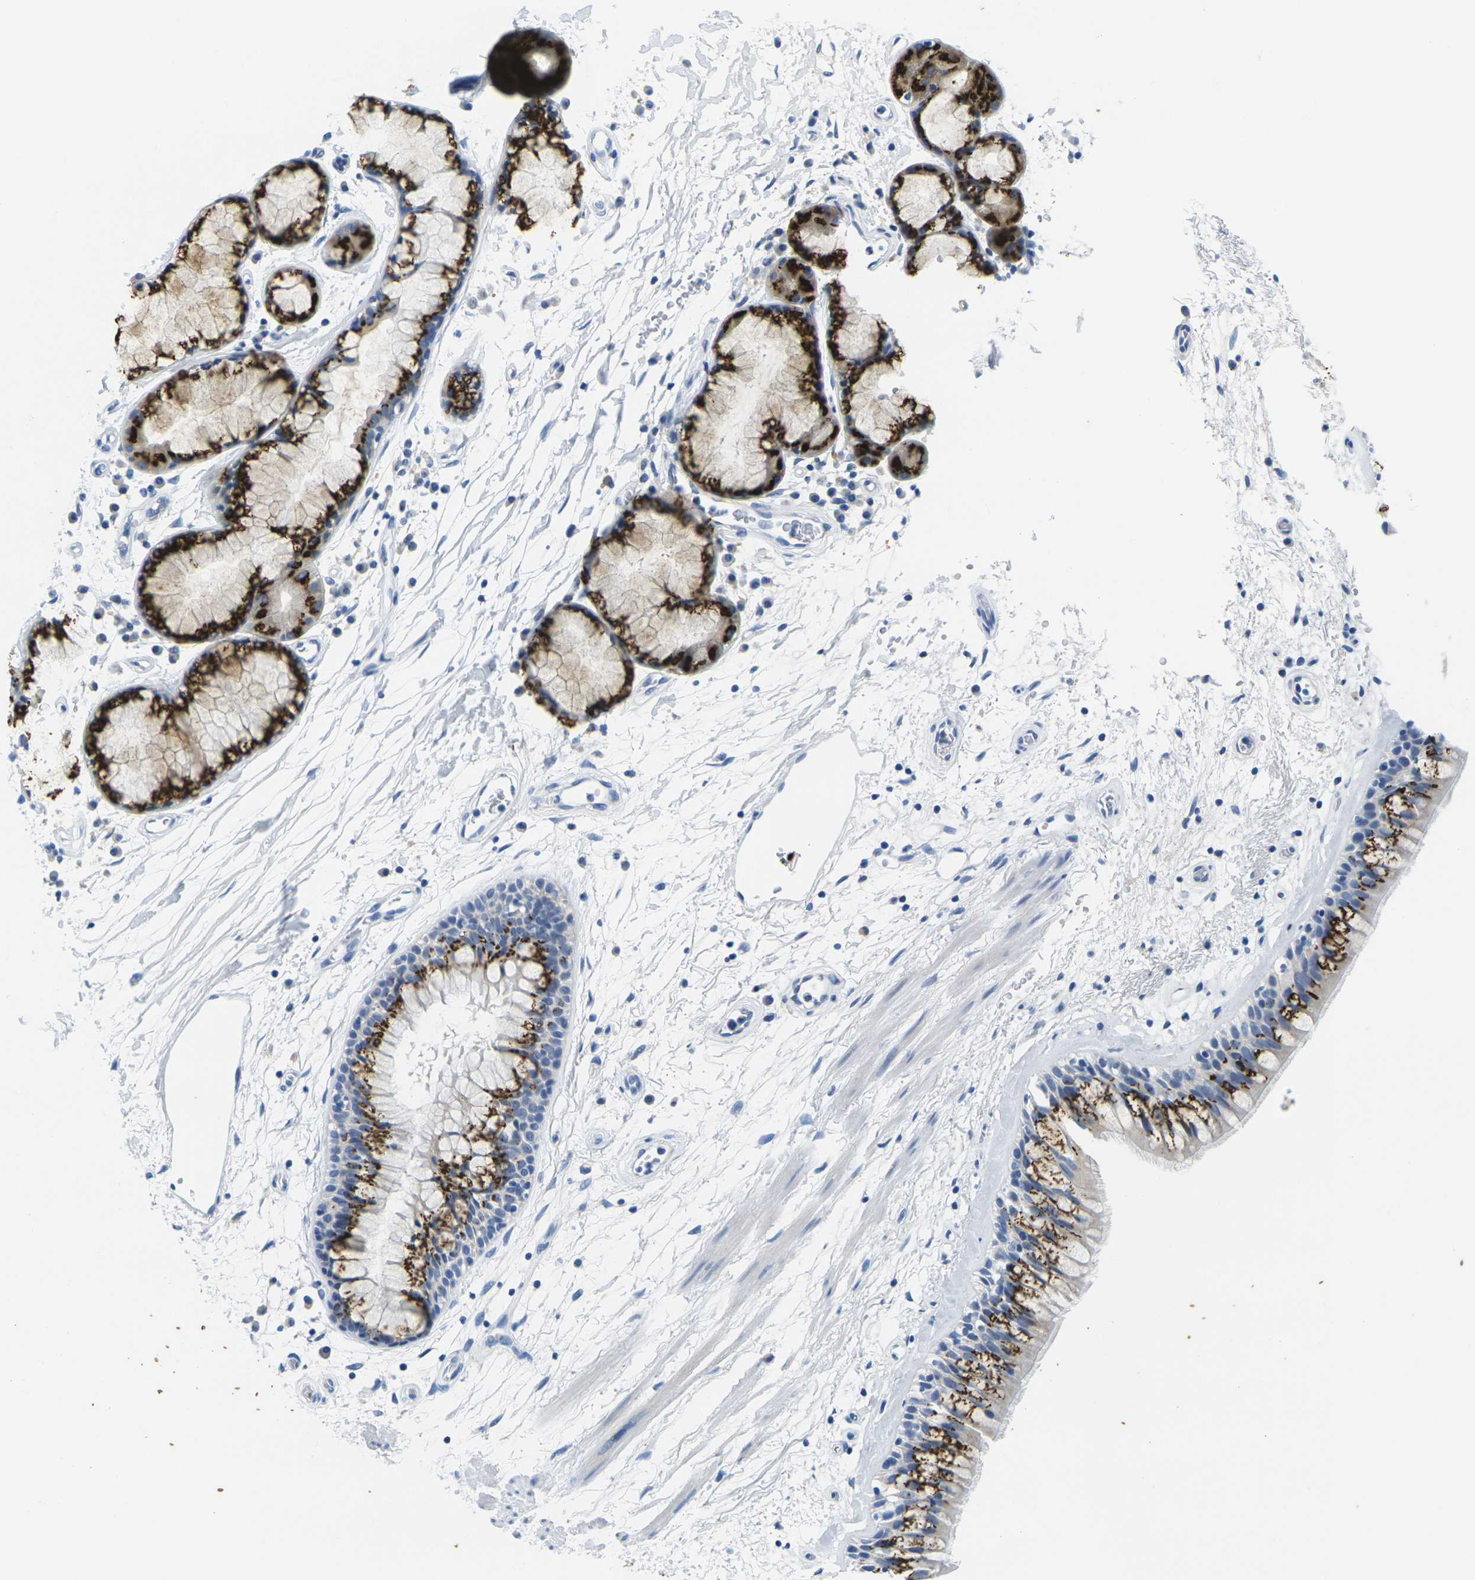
{"staining": {"intensity": "strong", "quantity": ">75%", "location": "cytoplasmic/membranous"}, "tissue": "bronchus", "cell_type": "Respiratory epithelial cells", "image_type": "normal", "snomed": [{"axis": "morphology", "description": "Normal tissue, NOS"}, {"axis": "morphology", "description": "Adenocarcinoma, NOS"}, {"axis": "topography", "description": "Bronchus"}, {"axis": "topography", "description": "Lung"}], "caption": "Benign bronchus demonstrates strong cytoplasmic/membranous expression in about >75% of respiratory epithelial cells.", "gene": "FAM3D", "patient": {"sex": "female", "age": 54}}